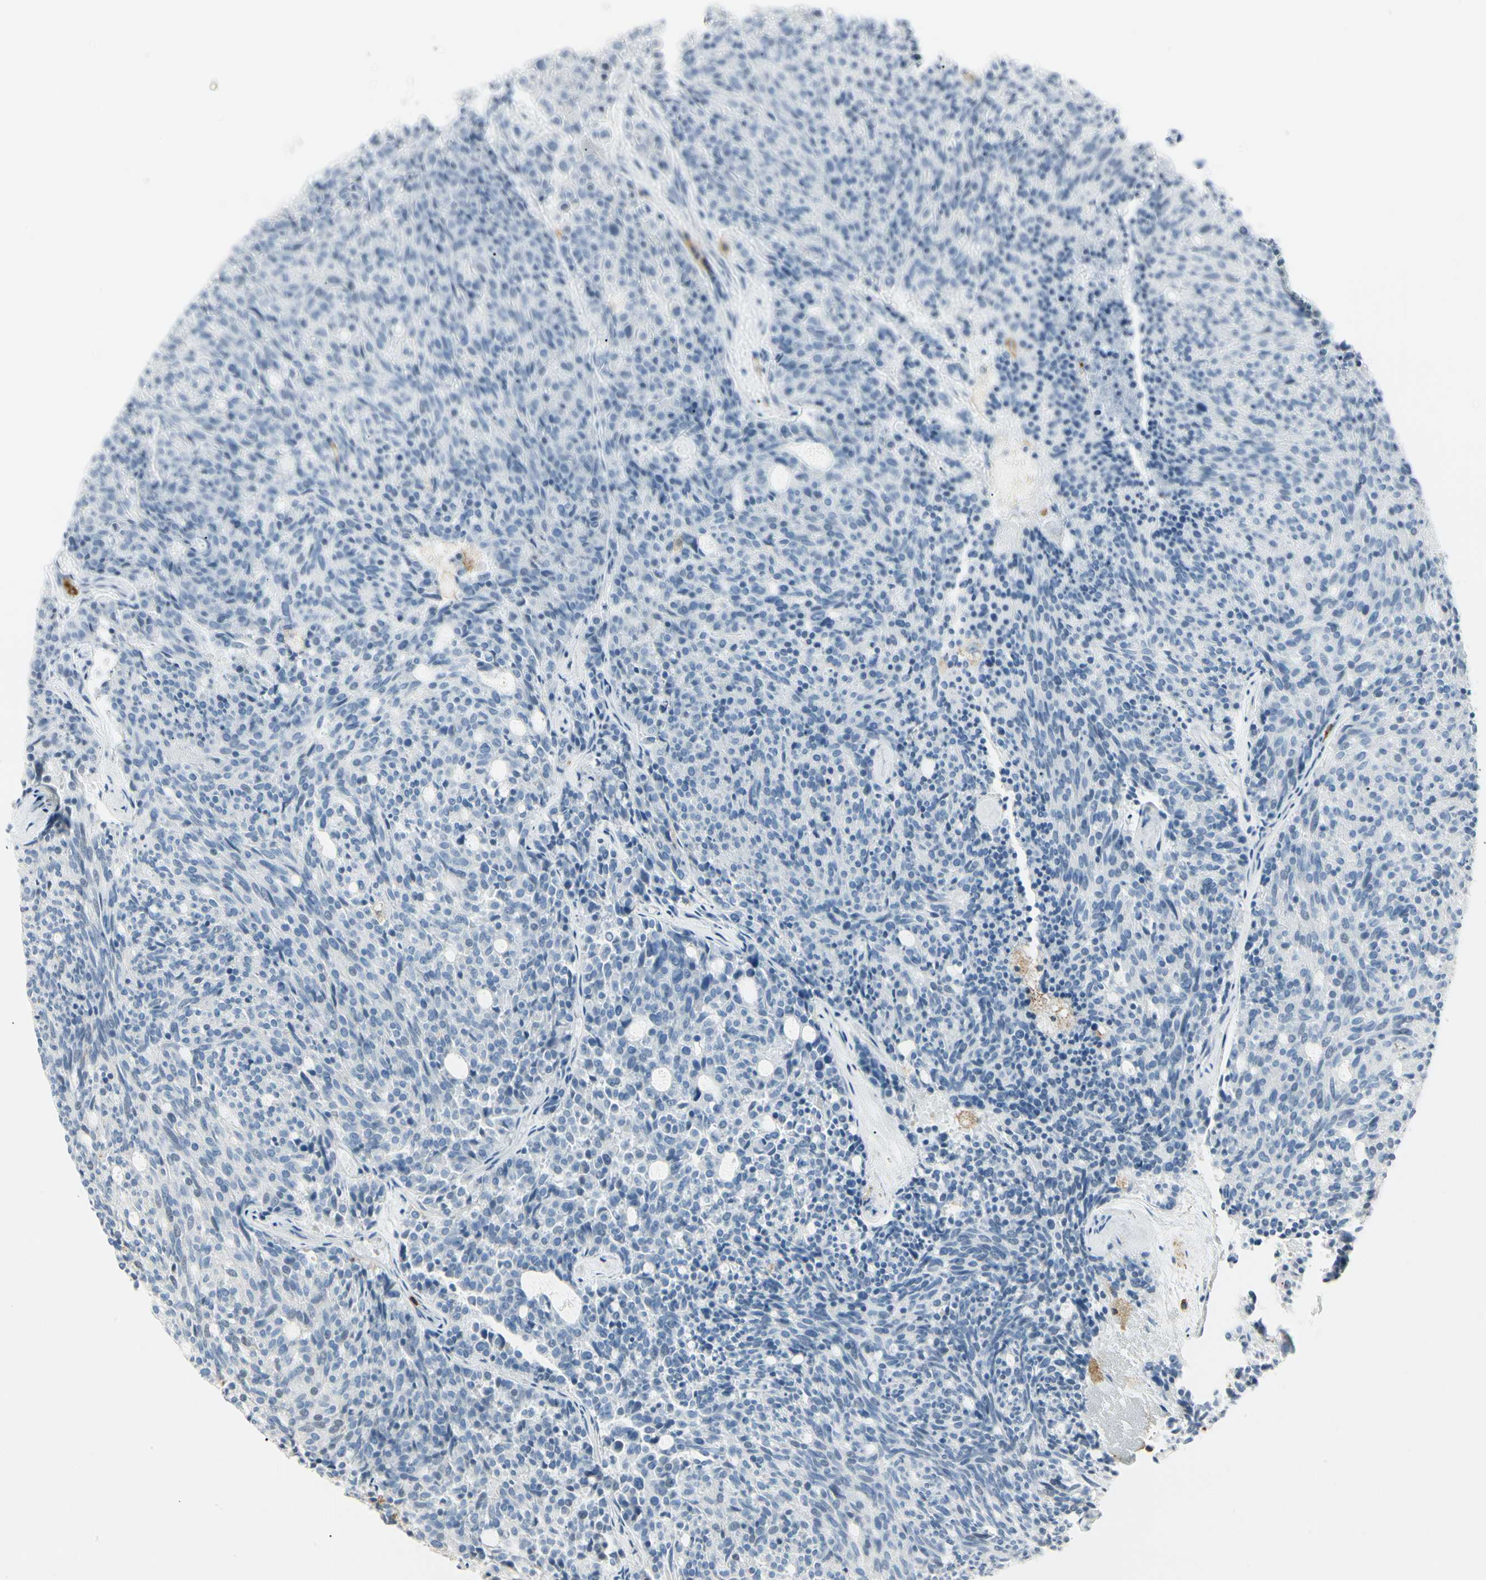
{"staining": {"intensity": "negative", "quantity": "none", "location": "none"}, "tissue": "carcinoid", "cell_type": "Tumor cells", "image_type": "cancer", "snomed": [{"axis": "morphology", "description": "Carcinoid, malignant, NOS"}, {"axis": "topography", "description": "Pancreas"}], "caption": "Malignant carcinoid was stained to show a protein in brown. There is no significant staining in tumor cells.", "gene": "ITGB2", "patient": {"sex": "female", "age": 54}}